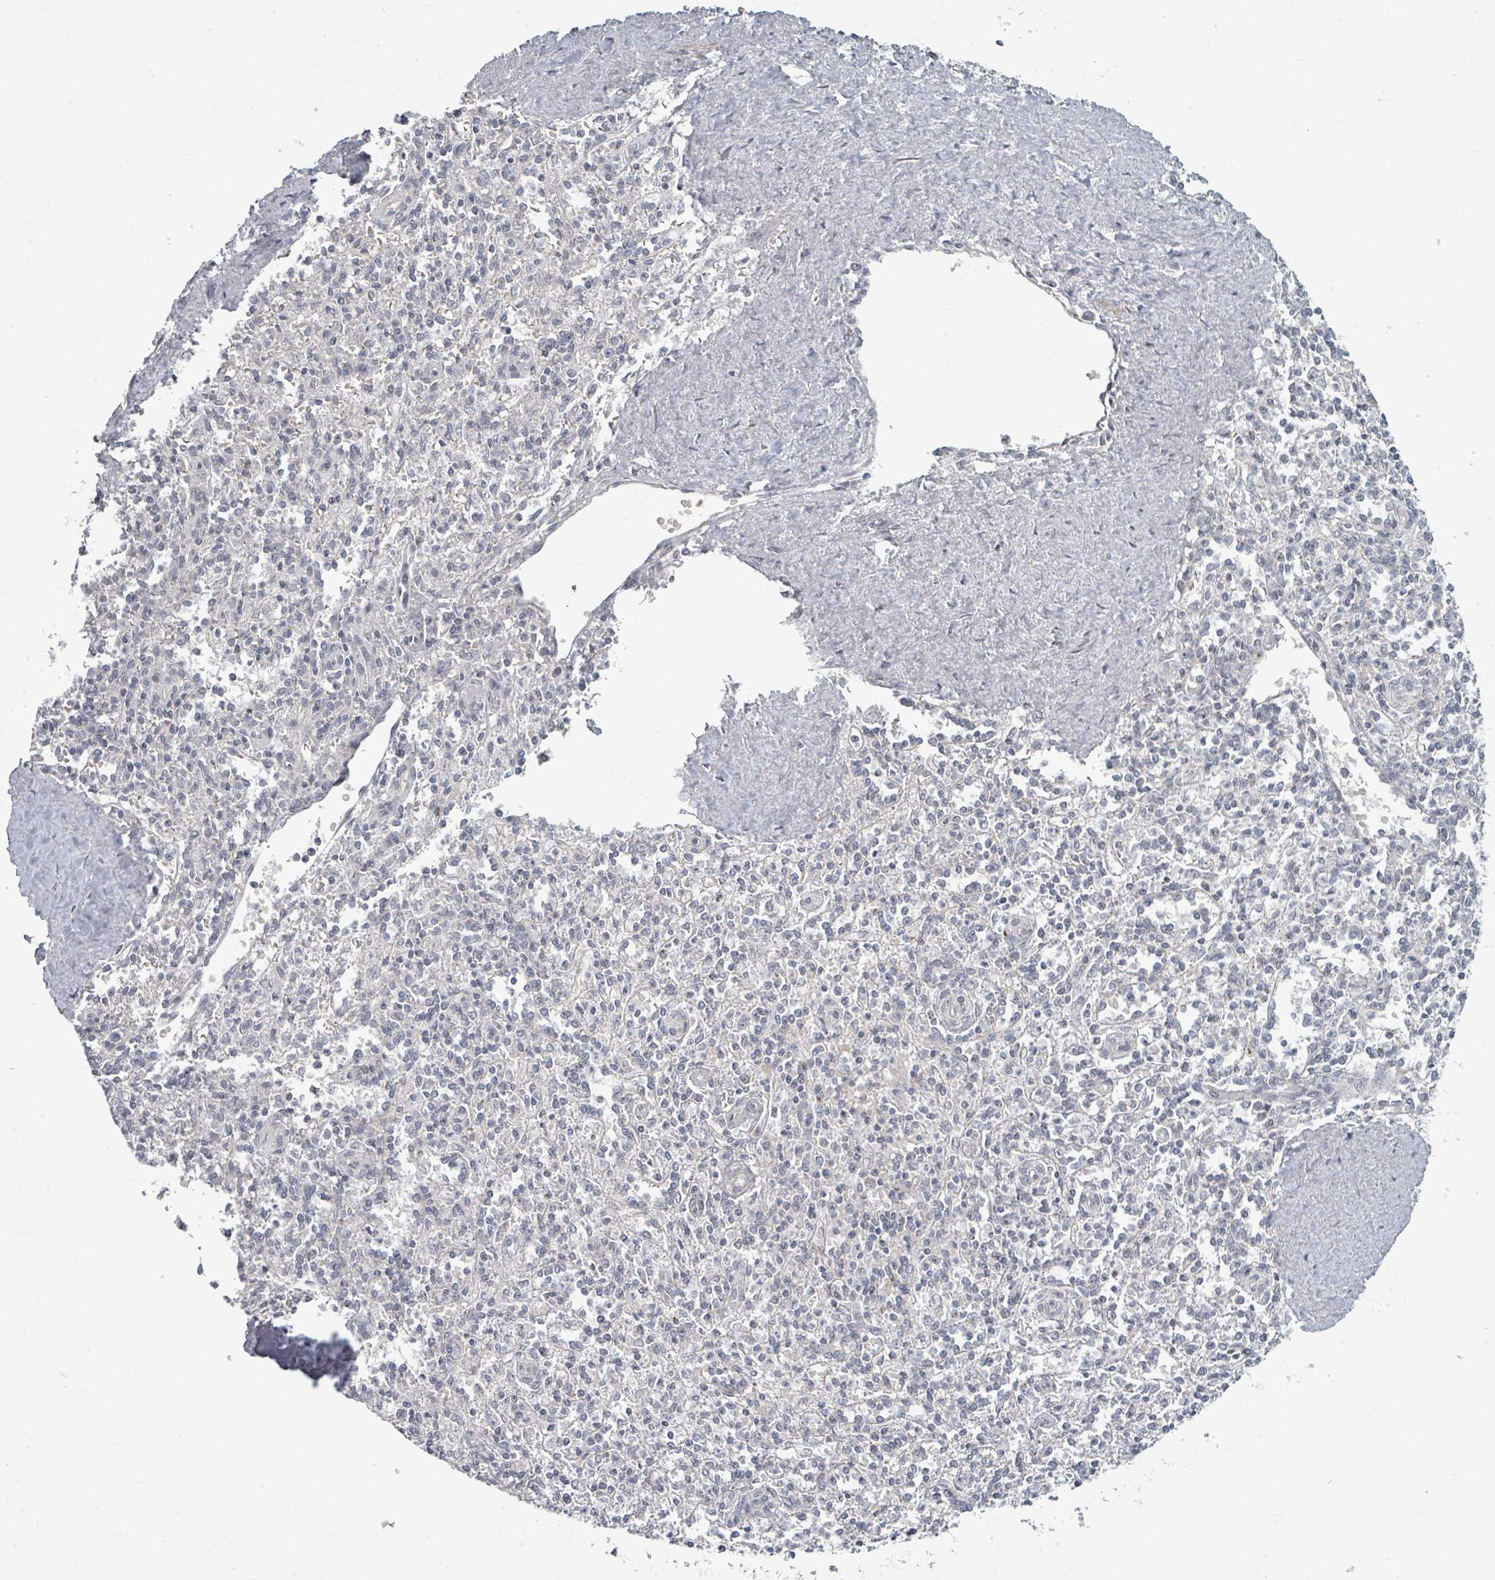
{"staining": {"intensity": "negative", "quantity": "none", "location": "none"}, "tissue": "spleen", "cell_type": "Cells in red pulp", "image_type": "normal", "snomed": [{"axis": "morphology", "description": "Normal tissue, NOS"}, {"axis": "topography", "description": "Spleen"}], "caption": "Spleen stained for a protein using immunohistochemistry reveals no expression cells in red pulp.", "gene": "PTPN20", "patient": {"sex": "female", "age": 70}}